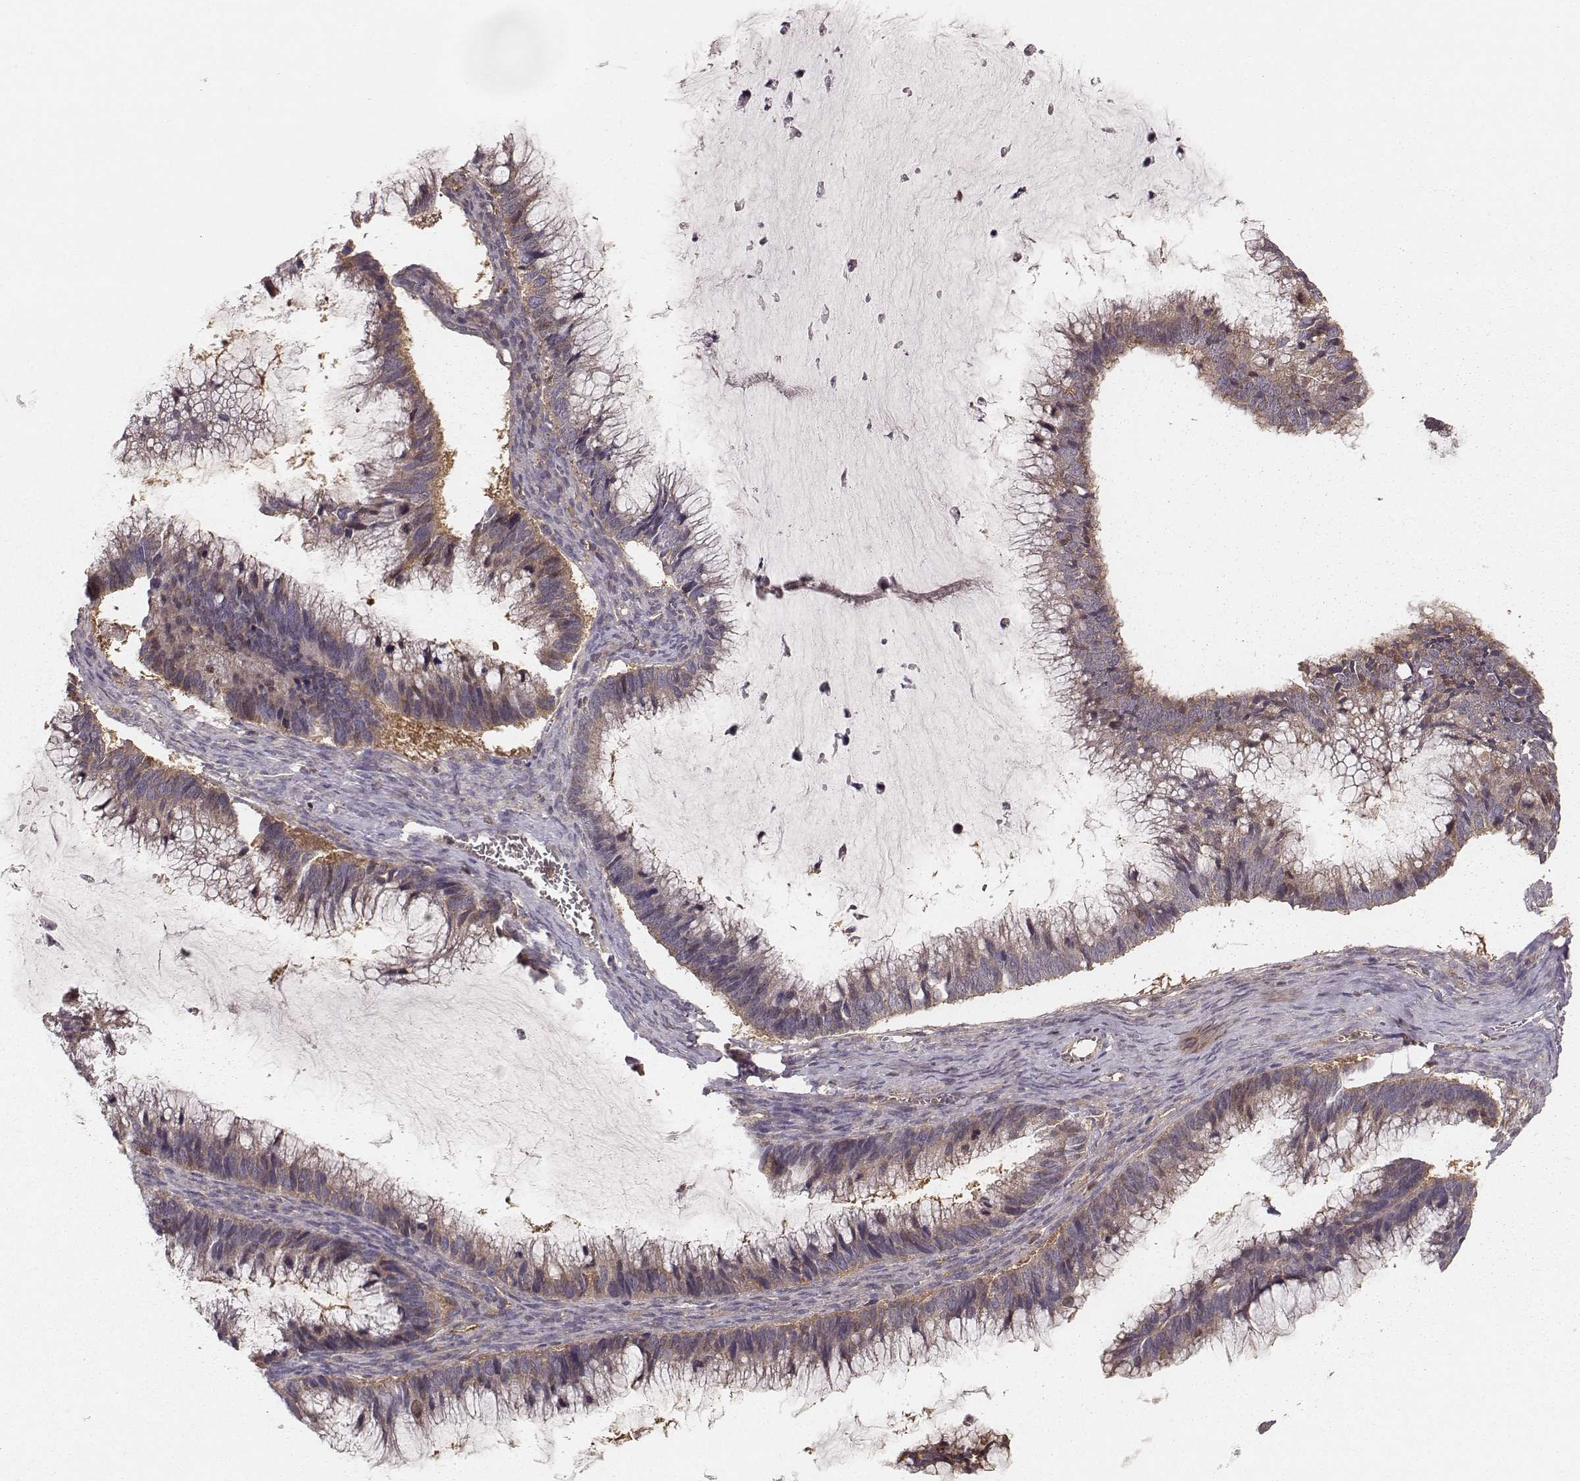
{"staining": {"intensity": "weak", "quantity": ">75%", "location": "cytoplasmic/membranous"}, "tissue": "ovarian cancer", "cell_type": "Tumor cells", "image_type": "cancer", "snomed": [{"axis": "morphology", "description": "Cystadenocarcinoma, mucinous, NOS"}, {"axis": "topography", "description": "Ovary"}], "caption": "Immunohistochemical staining of ovarian cancer reveals weak cytoplasmic/membranous protein staining in approximately >75% of tumor cells.", "gene": "CARS1", "patient": {"sex": "female", "age": 38}}